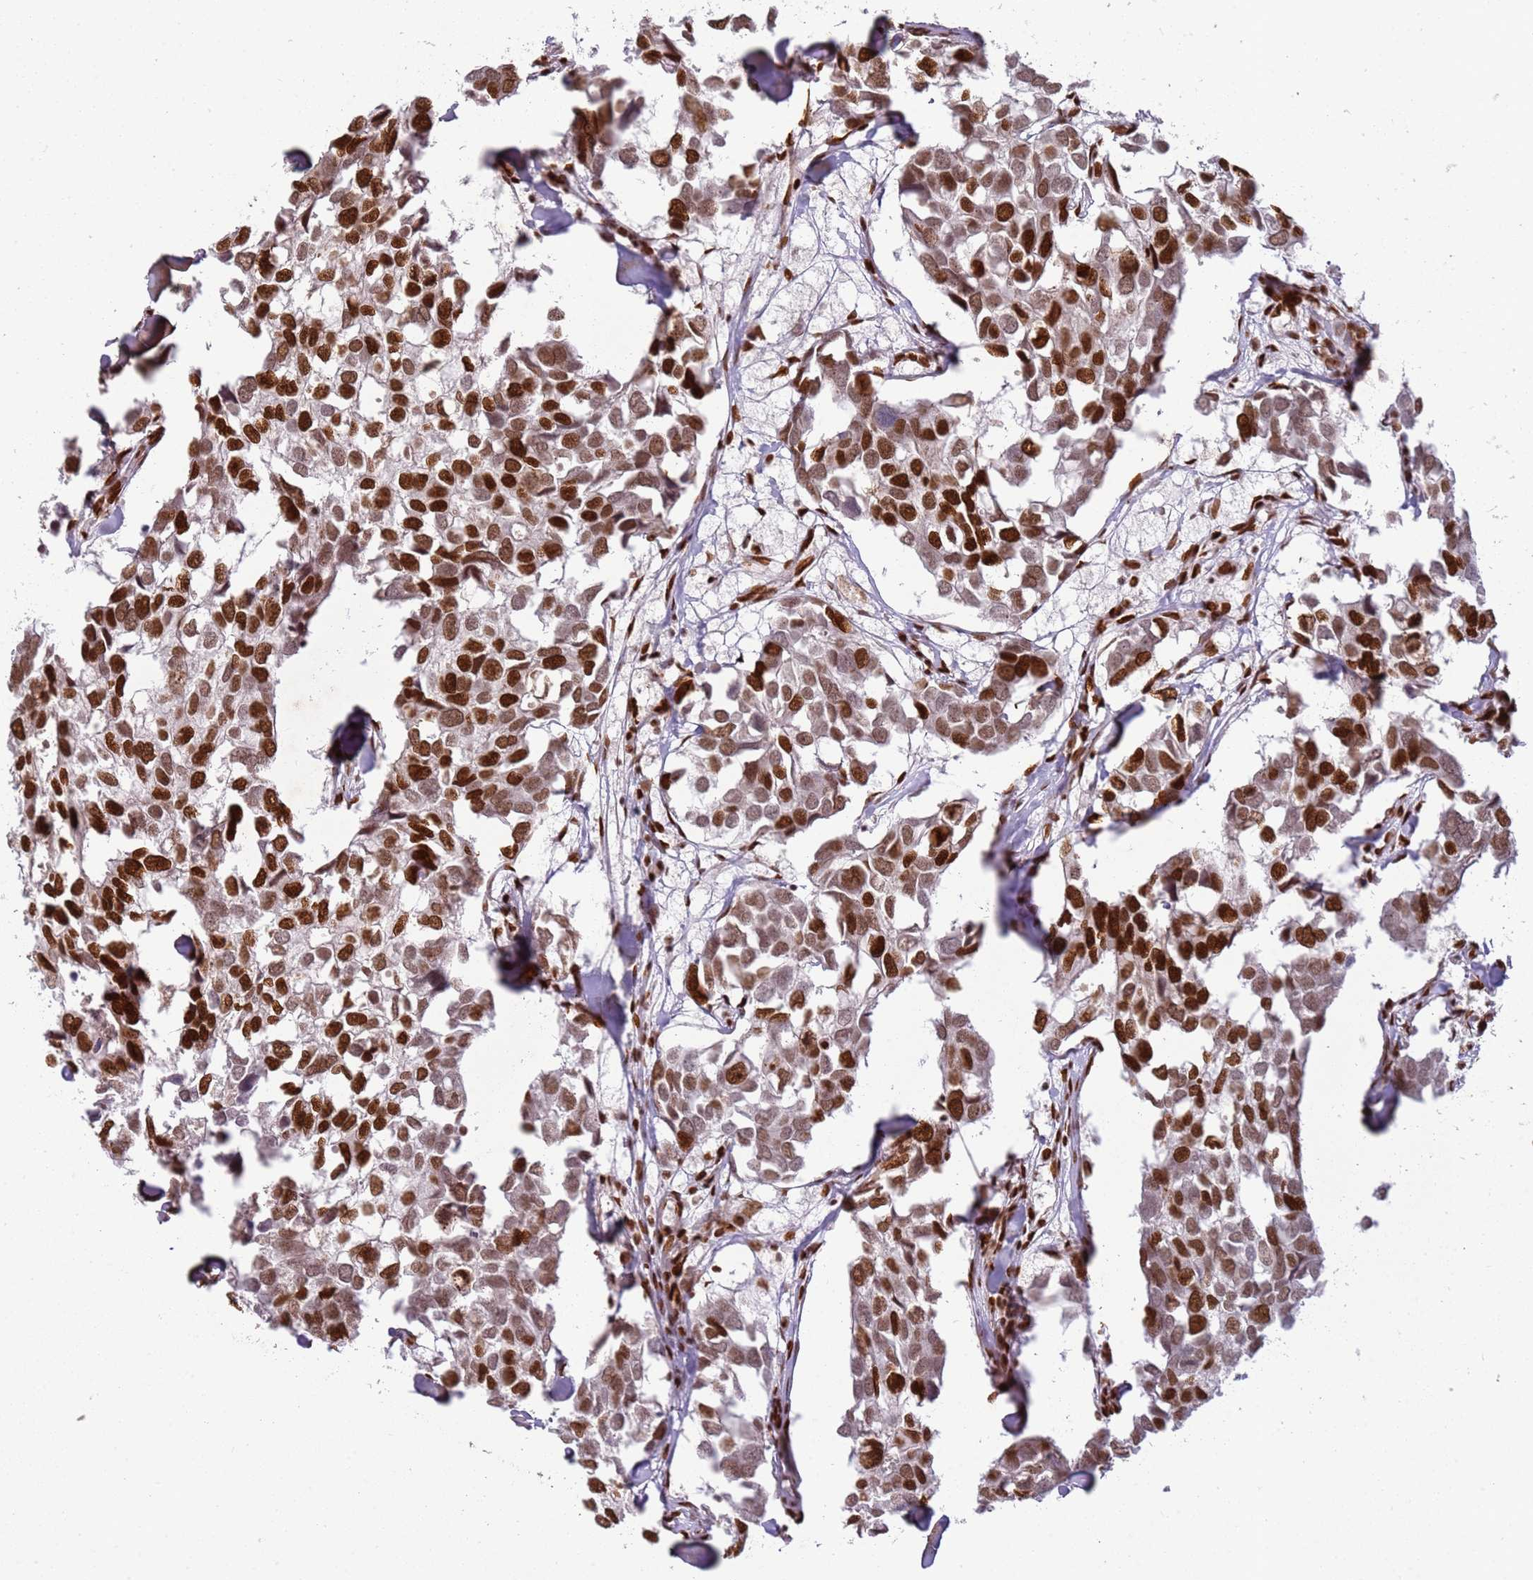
{"staining": {"intensity": "strong", "quantity": ">75%", "location": "nuclear"}, "tissue": "breast cancer", "cell_type": "Tumor cells", "image_type": "cancer", "snomed": [{"axis": "morphology", "description": "Duct carcinoma"}, {"axis": "topography", "description": "Breast"}], "caption": "Strong nuclear positivity for a protein is identified in about >75% of tumor cells of breast cancer using IHC.", "gene": "TENT4A", "patient": {"sex": "female", "age": 83}}